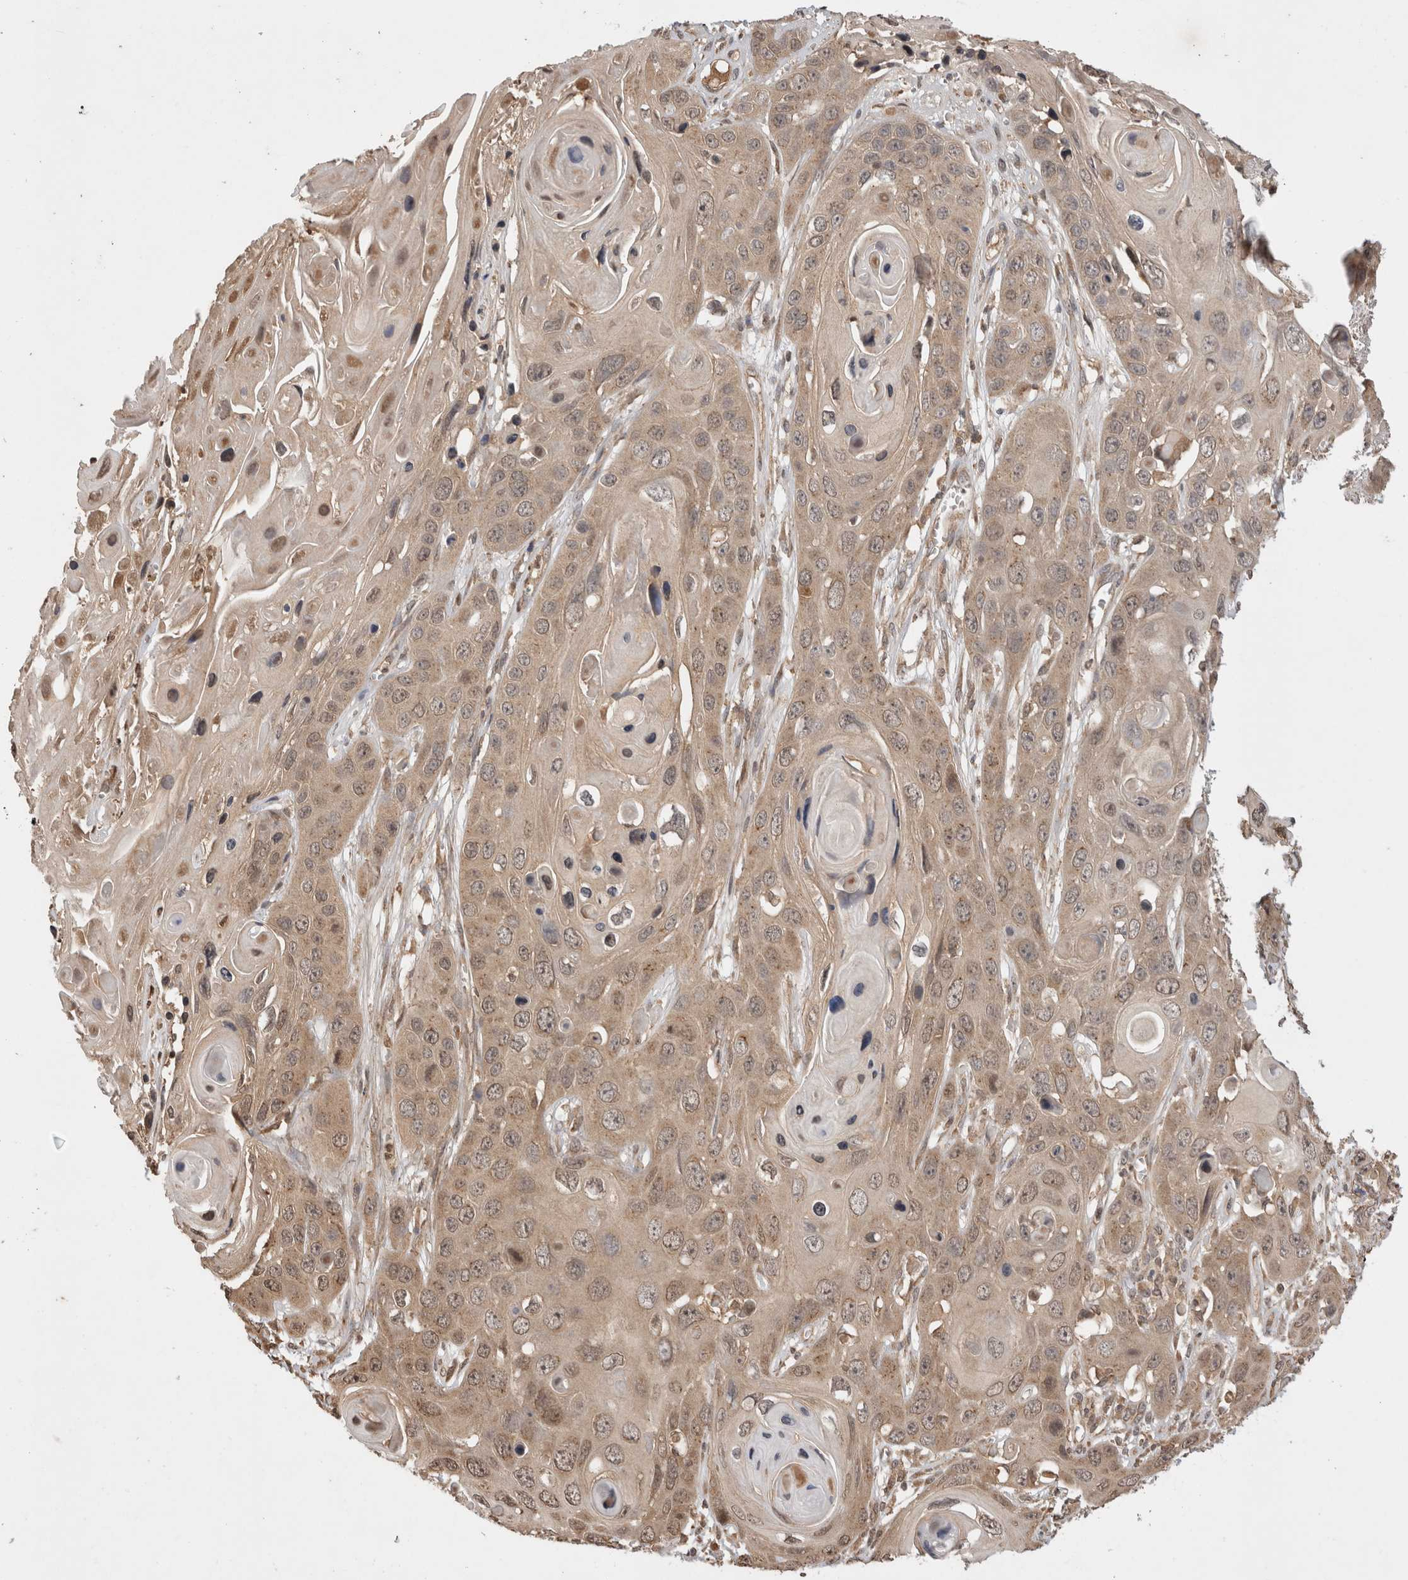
{"staining": {"intensity": "weak", "quantity": ">75%", "location": "cytoplasmic/membranous"}, "tissue": "skin cancer", "cell_type": "Tumor cells", "image_type": "cancer", "snomed": [{"axis": "morphology", "description": "Squamous cell carcinoma, NOS"}, {"axis": "topography", "description": "Skin"}], "caption": "Human skin cancer (squamous cell carcinoma) stained with a brown dye displays weak cytoplasmic/membranous positive positivity in about >75% of tumor cells.", "gene": "PRMT3", "patient": {"sex": "male", "age": 55}}